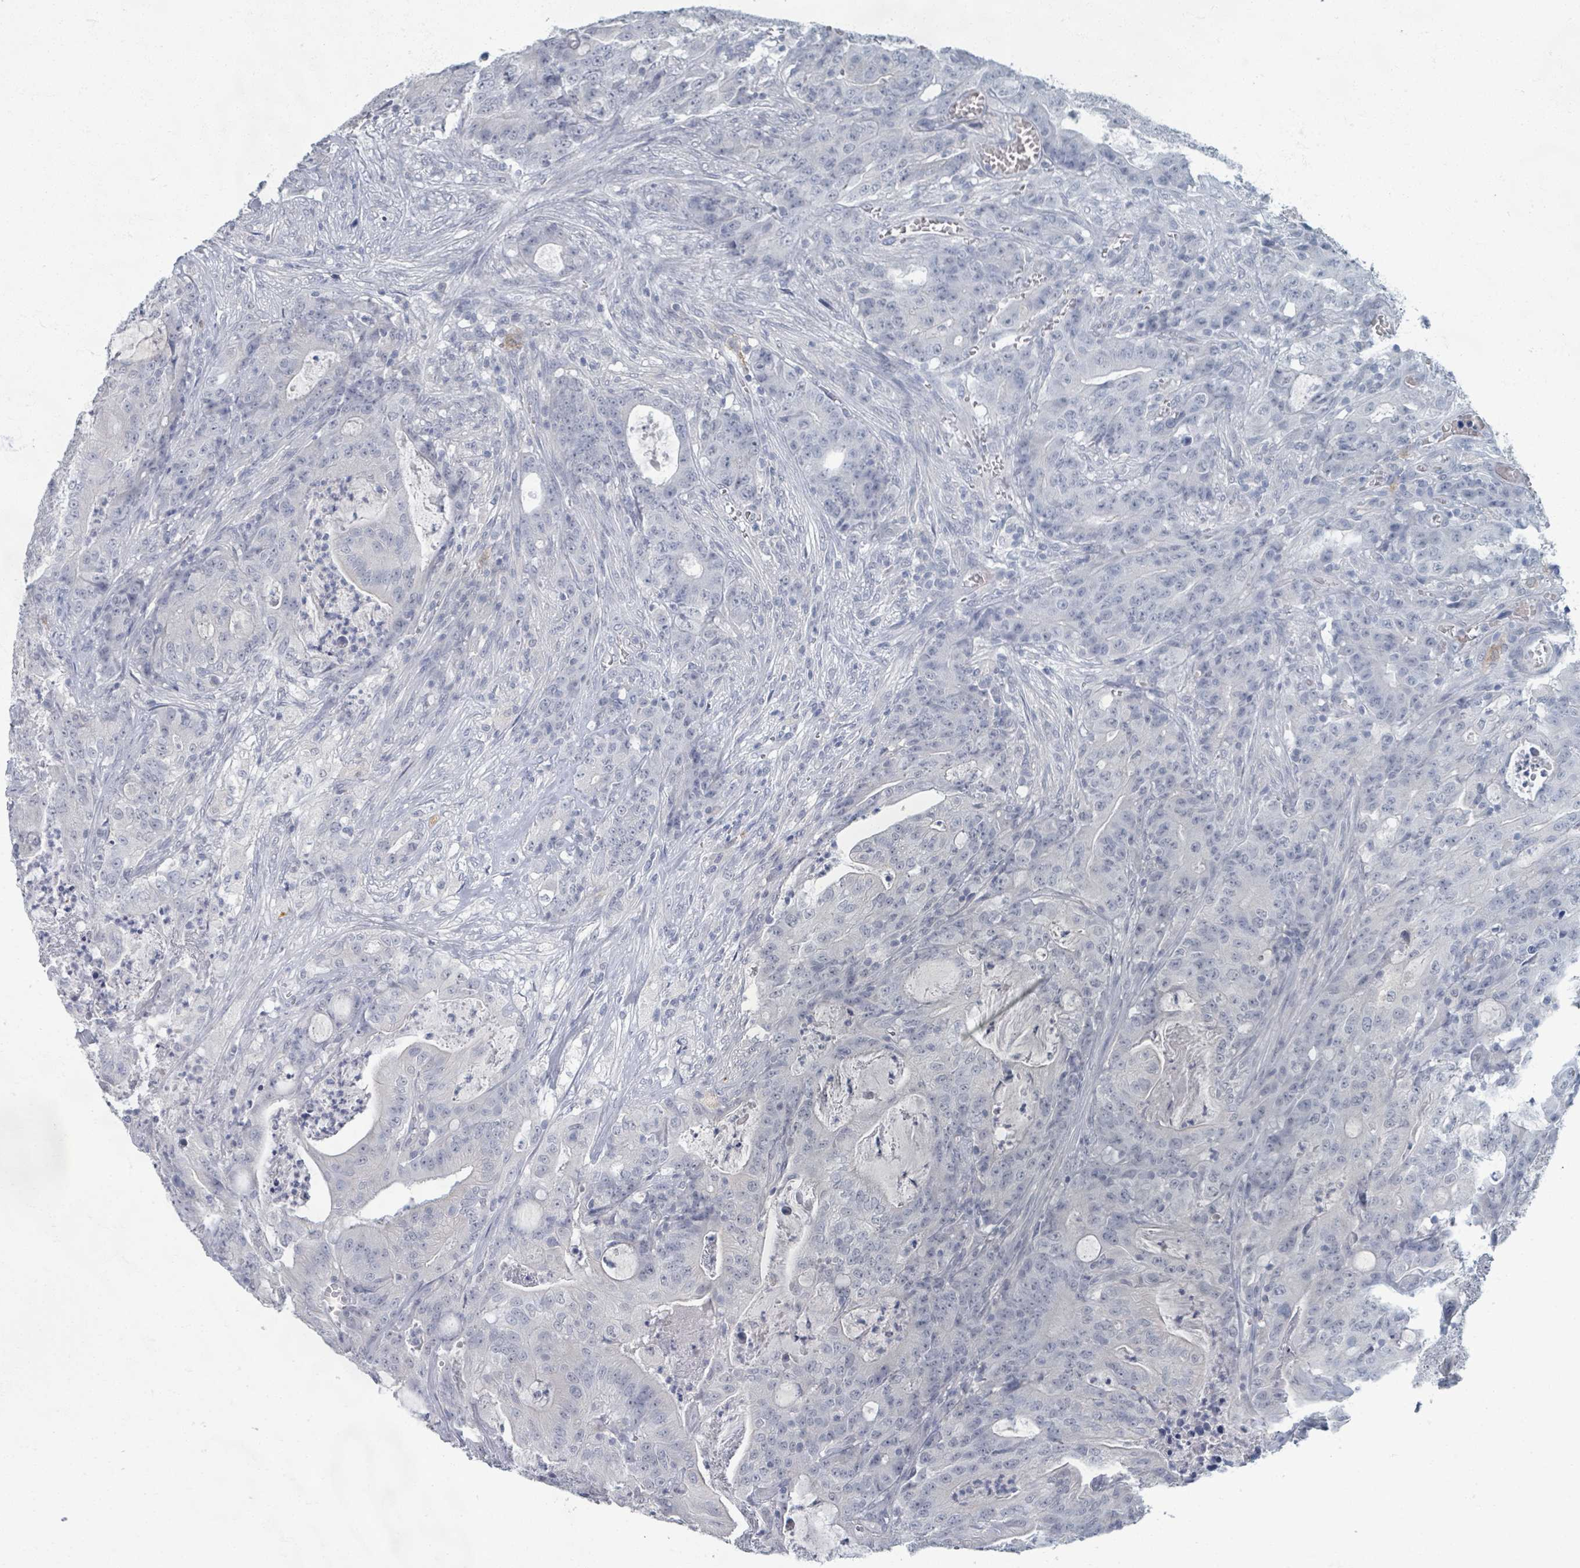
{"staining": {"intensity": "negative", "quantity": "none", "location": "none"}, "tissue": "colorectal cancer", "cell_type": "Tumor cells", "image_type": "cancer", "snomed": [{"axis": "morphology", "description": "Adenocarcinoma, NOS"}, {"axis": "topography", "description": "Colon"}], "caption": "Tumor cells show no significant expression in colorectal cancer.", "gene": "WNT11", "patient": {"sex": "male", "age": 83}}